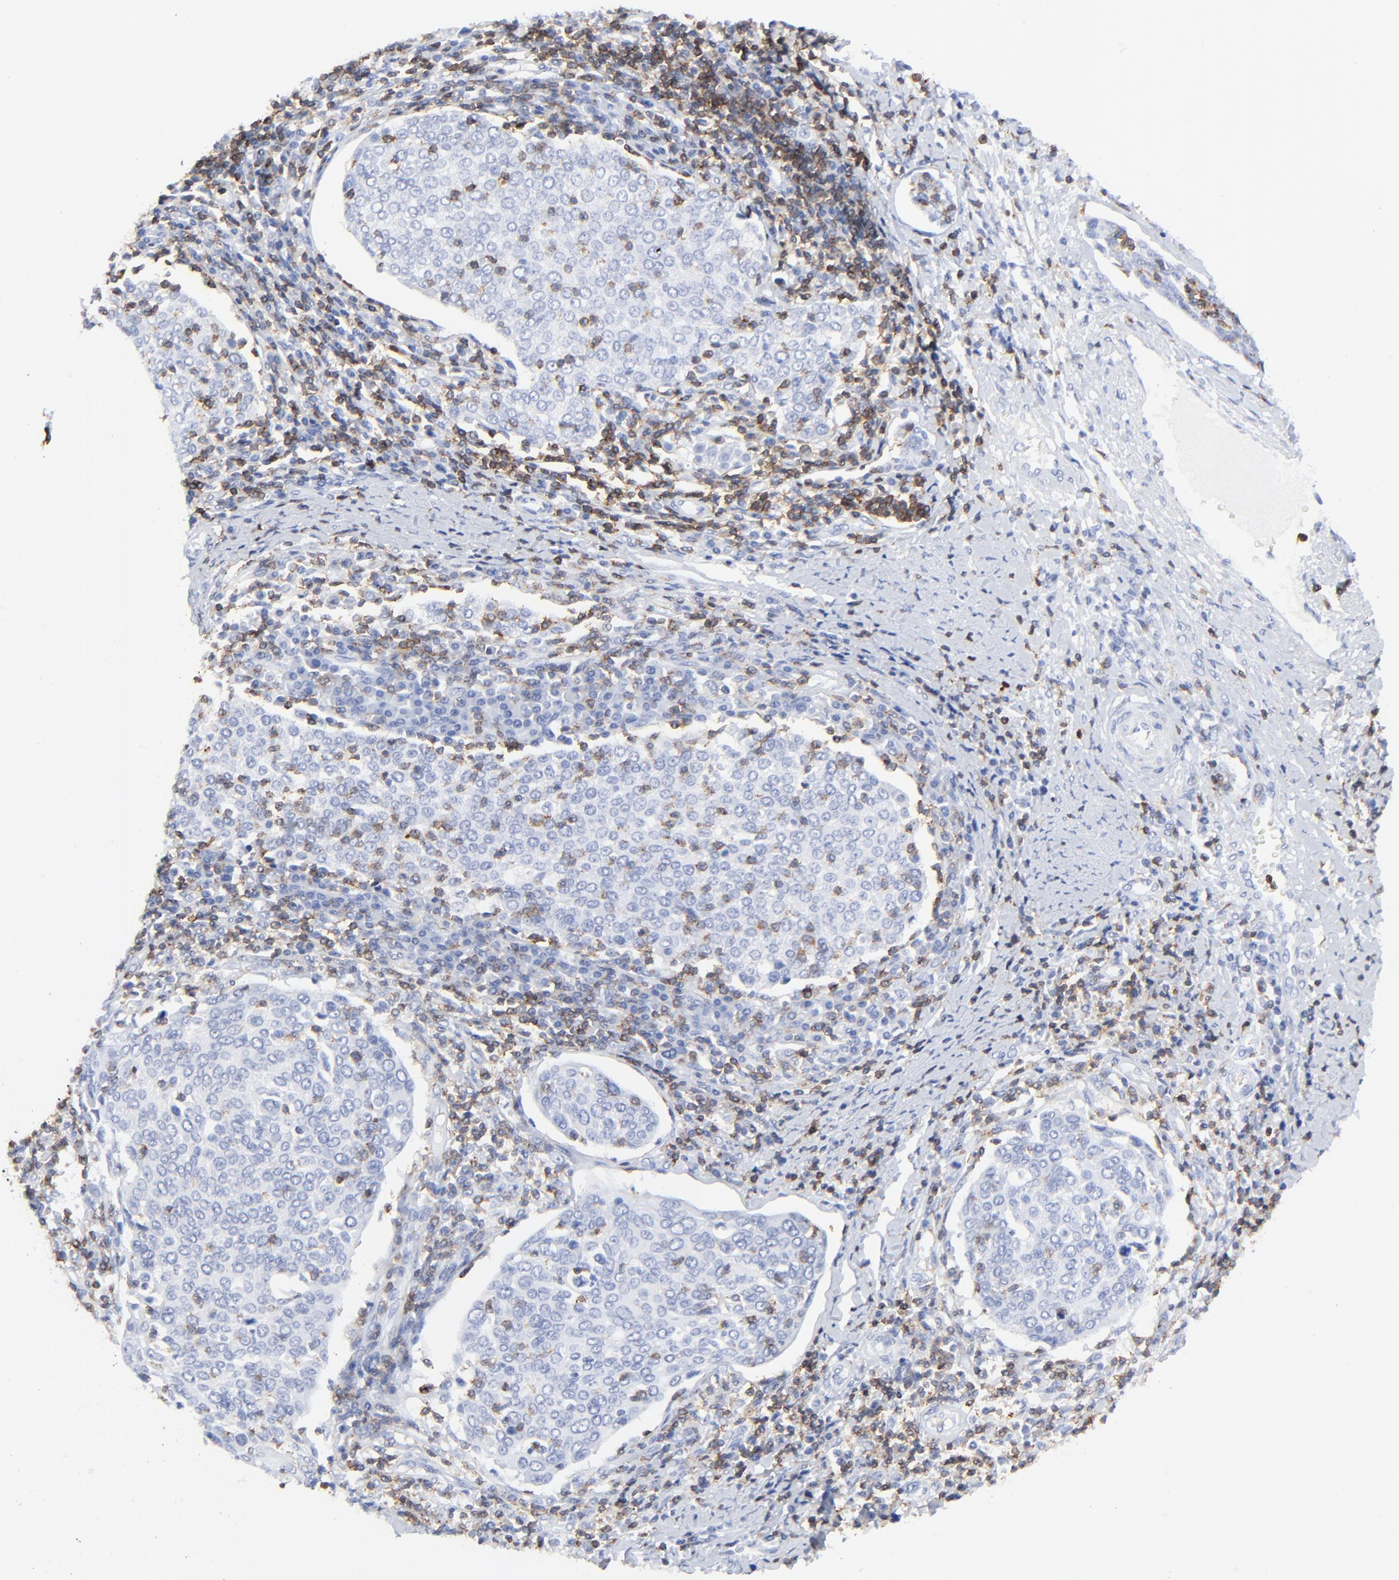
{"staining": {"intensity": "negative", "quantity": "none", "location": "none"}, "tissue": "cervical cancer", "cell_type": "Tumor cells", "image_type": "cancer", "snomed": [{"axis": "morphology", "description": "Squamous cell carcinoma, NOS"}, {"axis": "topography", "description": "Cervix"}], "caption": "IHC histopathology image of human cervical cancer (squamous cell carcinoma) stained for a protein (brown), which exhibits no staining in tumor cells.", "gene": "LCK", "patient": {"sex": "female", "age": 40}}